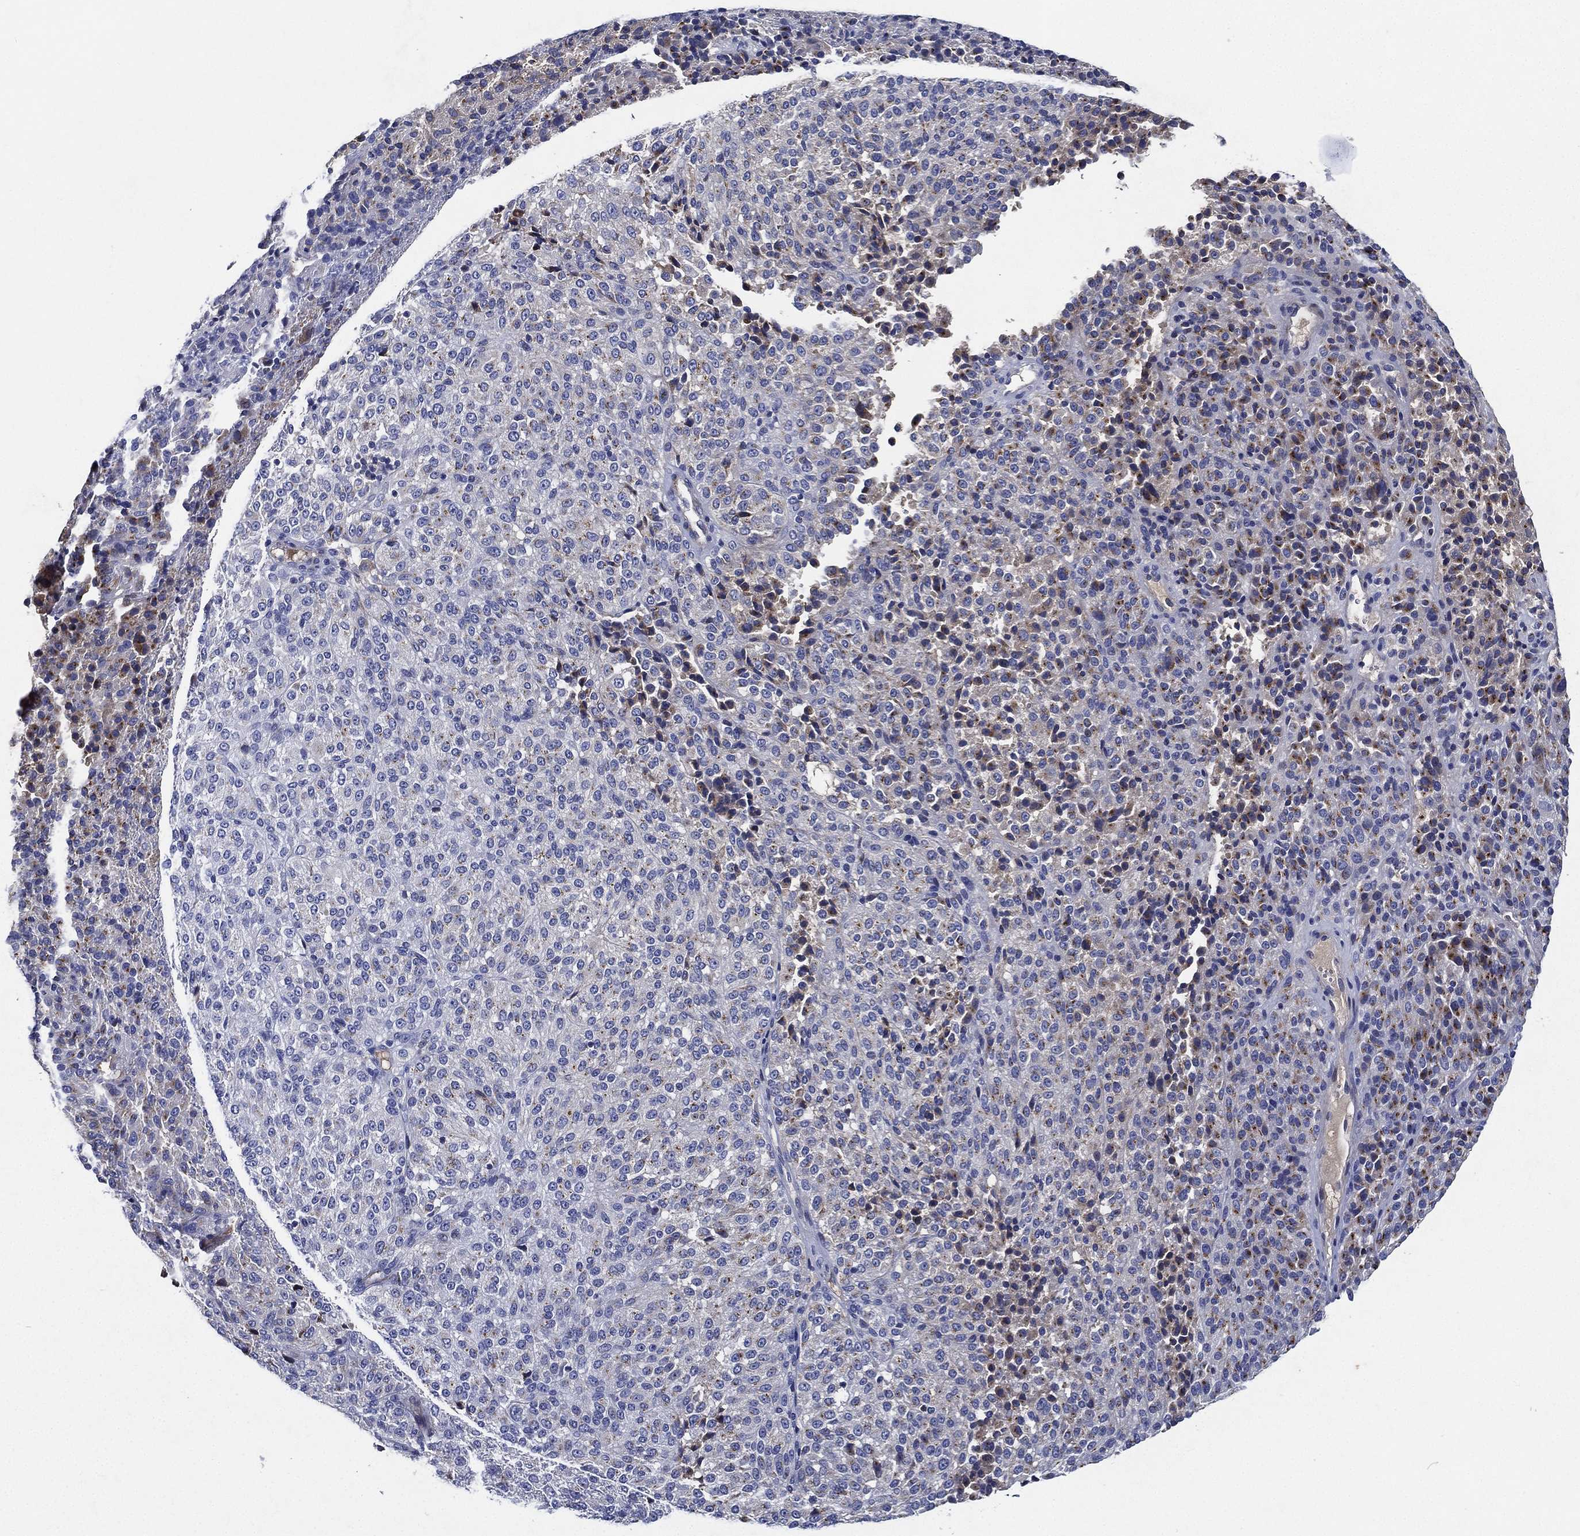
{"staining": {"intensity": "negative", "quantity": "none", "location": "none"}, "tissue": "melanoma", "cell_type": "Tumor cells", "image_type": "cancer", "snomed": [{"axis": "morphology", "description": "Malignant melanoma, Metastatic site"}, {"axis": "topography", "description": "Brain"}], "caption": "Tumor cells show no significant protein expression in malignant melanoma (metastatic site).", "gene": "TMPRSS11D", "patient": {"sex": "female", "age": 56}}